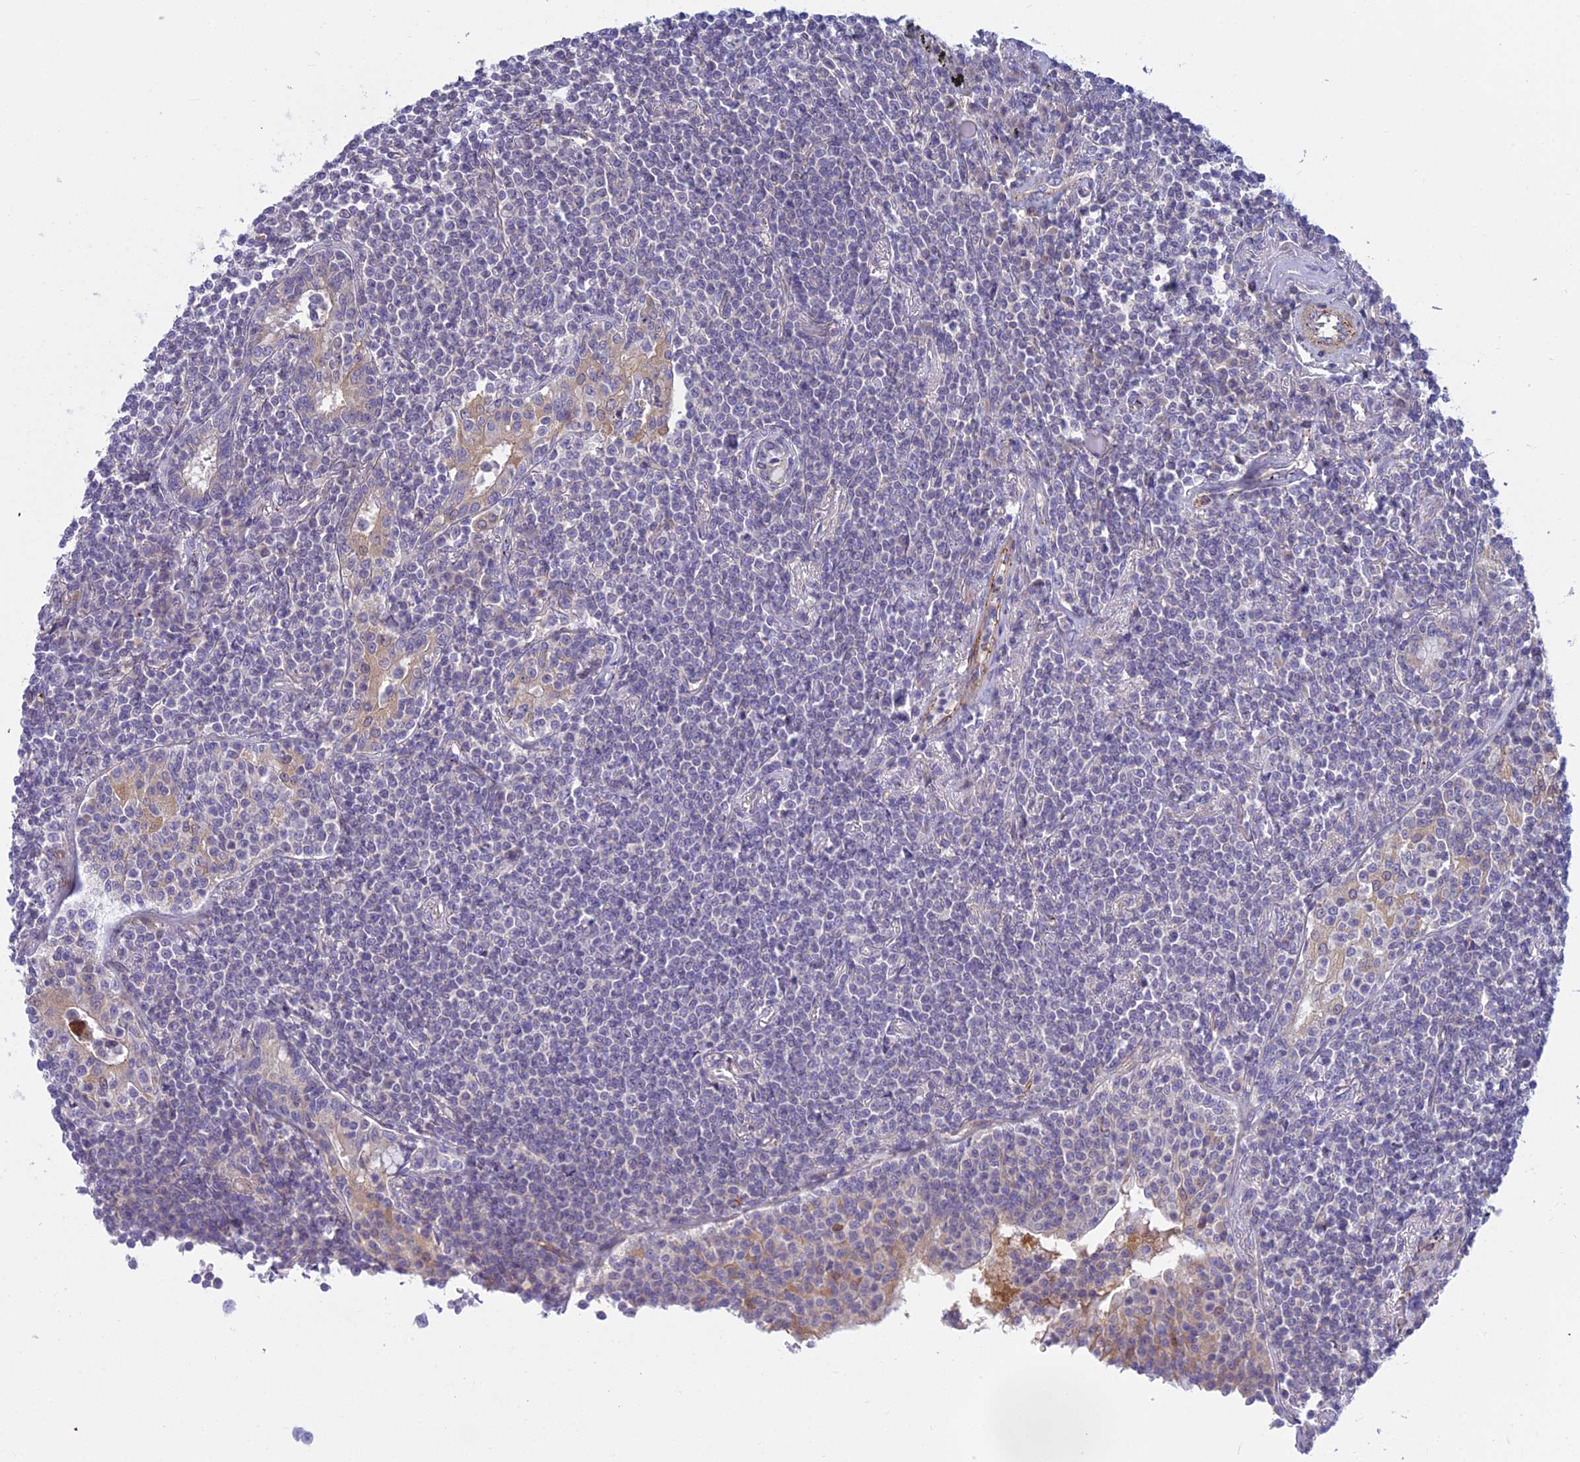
{"staining": {"intensity": "negative", "quantity": "none", "location": "none"}, "tissue": "lymphoma", "cell_type": "Tumor cells", "image_type": "cancer", "snomed": [{"axis": "morphology", "description": "Malignant lymphoma, non-Hodgkin's type, Low grade"}, {"axis": "topography", "description": "Lung"}], "caption": "Histopathology image shows no protein expression in tumor cells of lymphoma tissue.", "gene": "DUS2", "patient": {"sex": "female", "age": 71}}